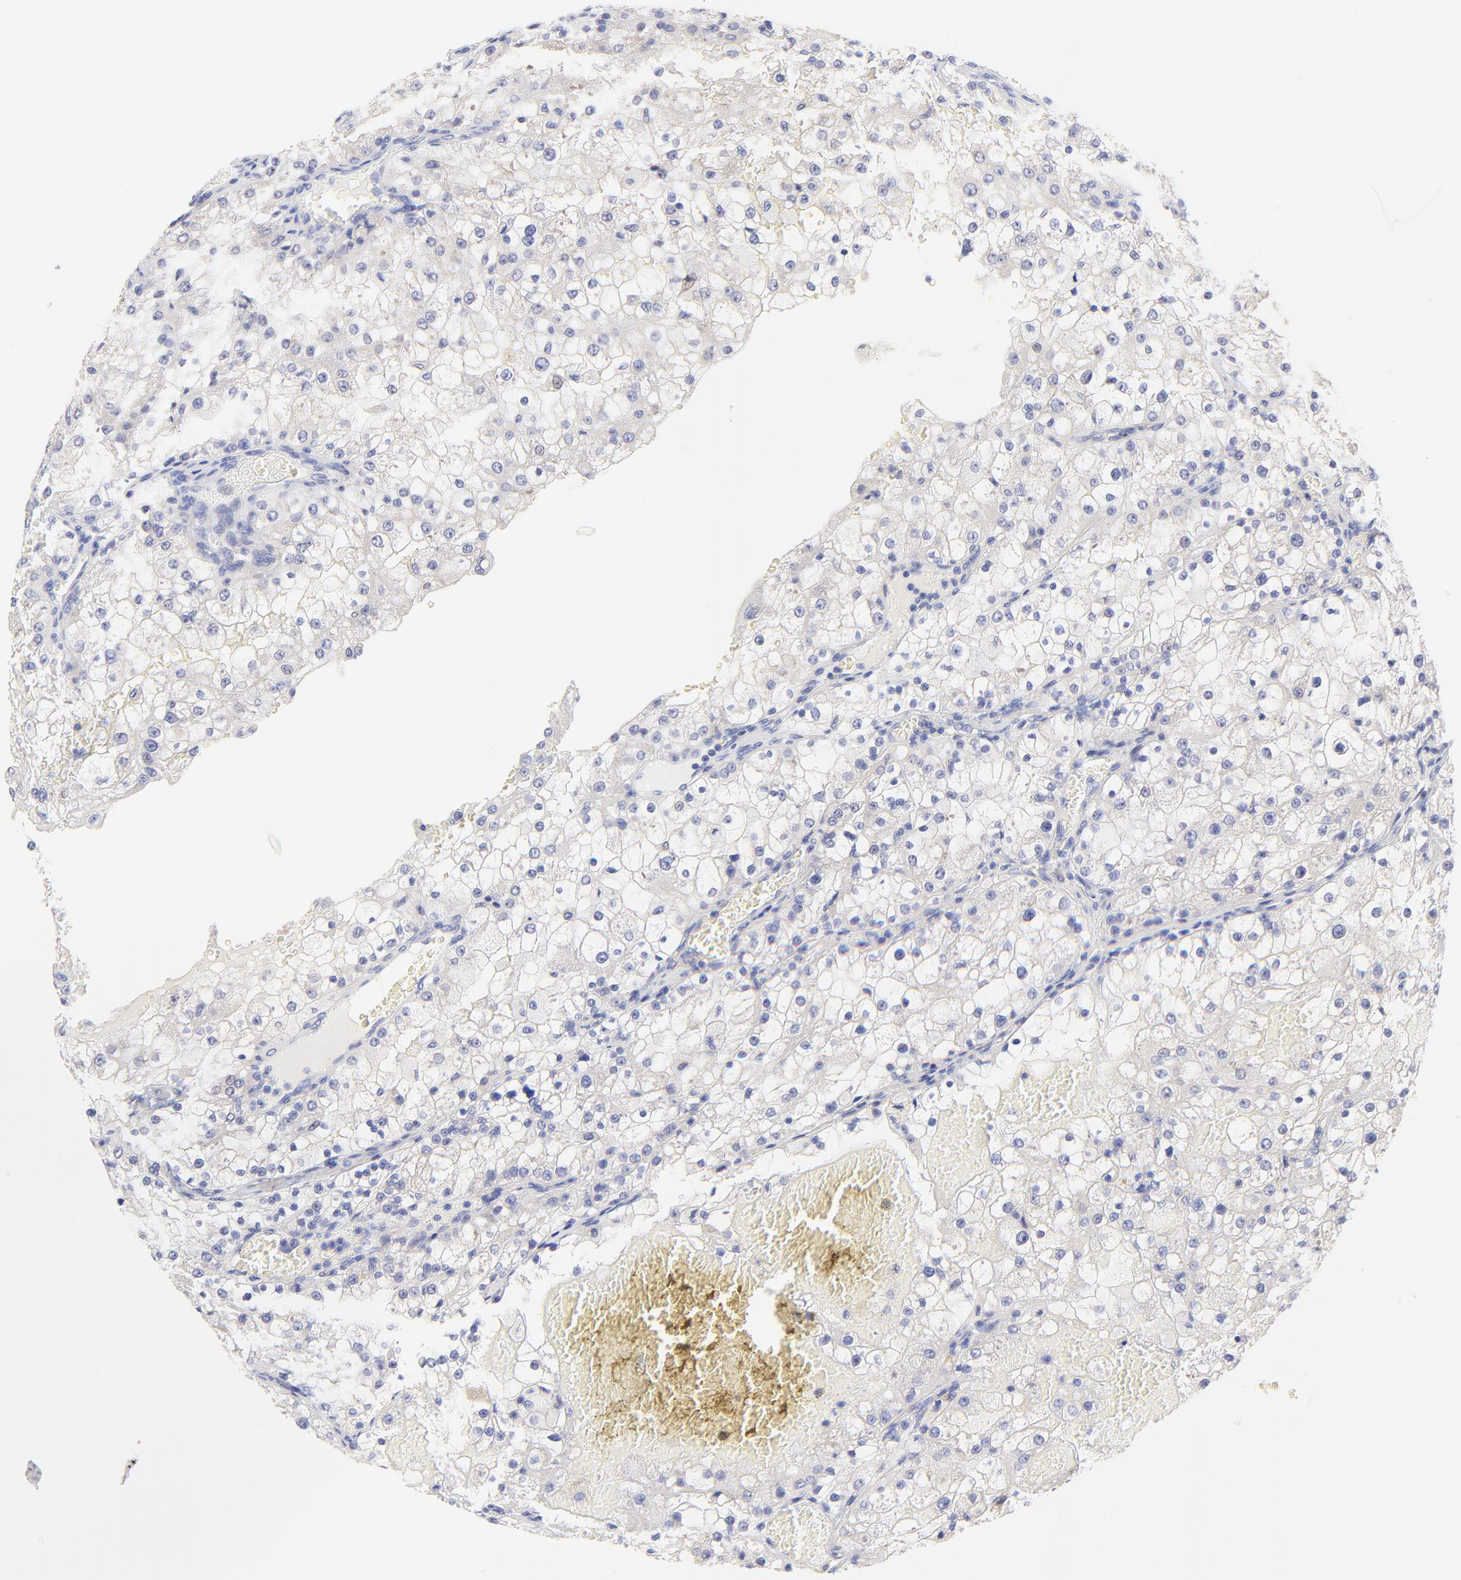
{"staining": {"intensity": "negative", "quantity": "none", "location": "none"}, "tissue": "renal cancer", "cell_type": "Tumor cells", "image_type": "cancer", "snomed": [{"axis": "morphology", "description": "Adenocarcinoma, NOS"}, {"axis": "topography", "description": "Kidney"}], "caption": "The photomicrograph displays no staining of tumor cells in renal adenocarcinoma.", "gene": "EBP", "patient": {"sex": "female", "age": 74}}